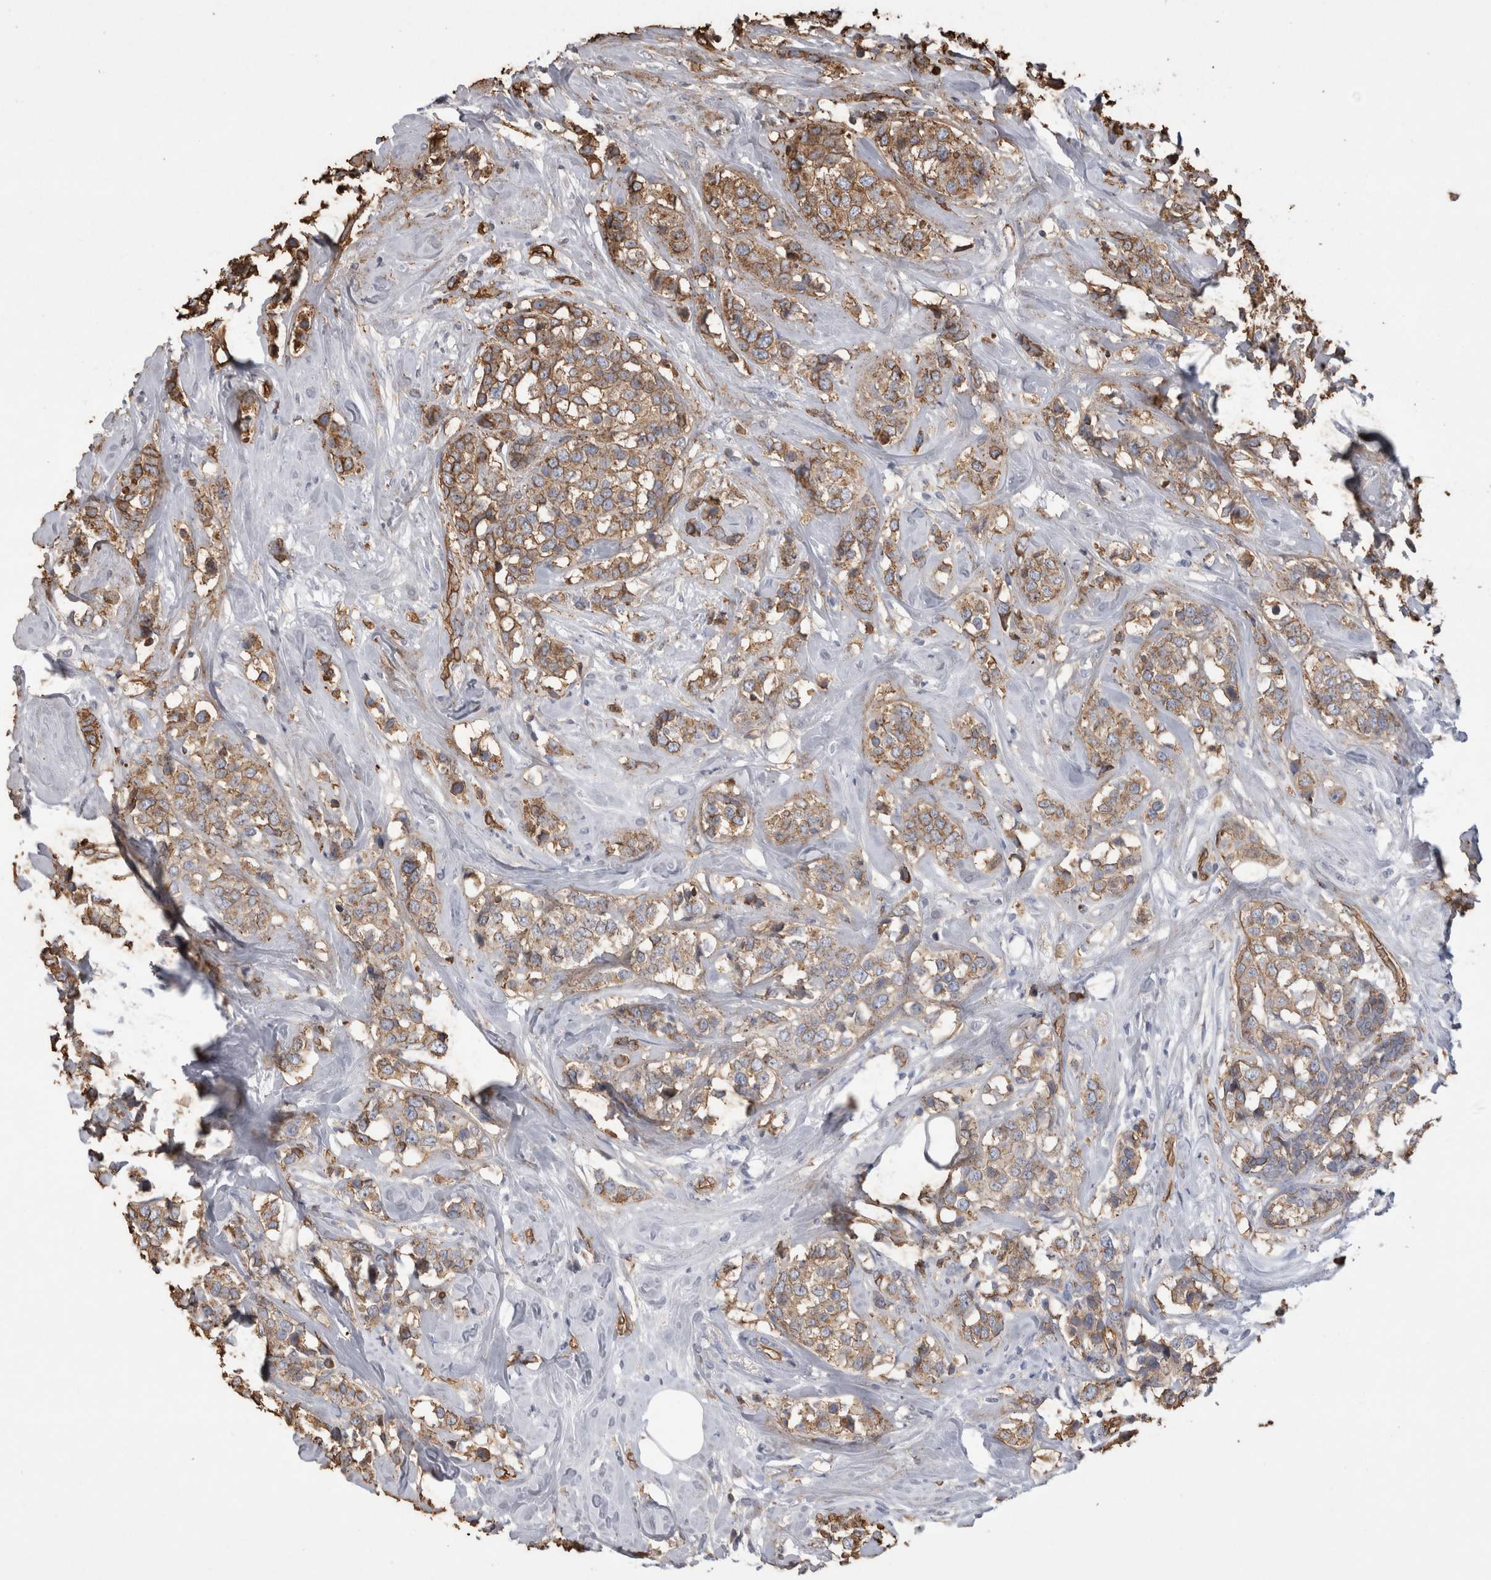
{"staining": {"intensity": "moderate", "quantity": ">75%", "location": "cytoplasmic/membranous"}, "tissue": "breast cancer", "cell_type": "Tumor cells", "image_type": "cancer", "snomed": [{"axis": "morphology", "description": "Lobular carcinoma"}, {"axis": "topography", "description": "Breast"}], "caption": "Approximately >75% of tumor cells in human lobular carcinoma (breast) show moderate cytoplasmic/membranous protein staining as visualized by brown immunohistochemical staining.", "gene": "IL17RC", "patient": {"sex": "female", "age": 59}}